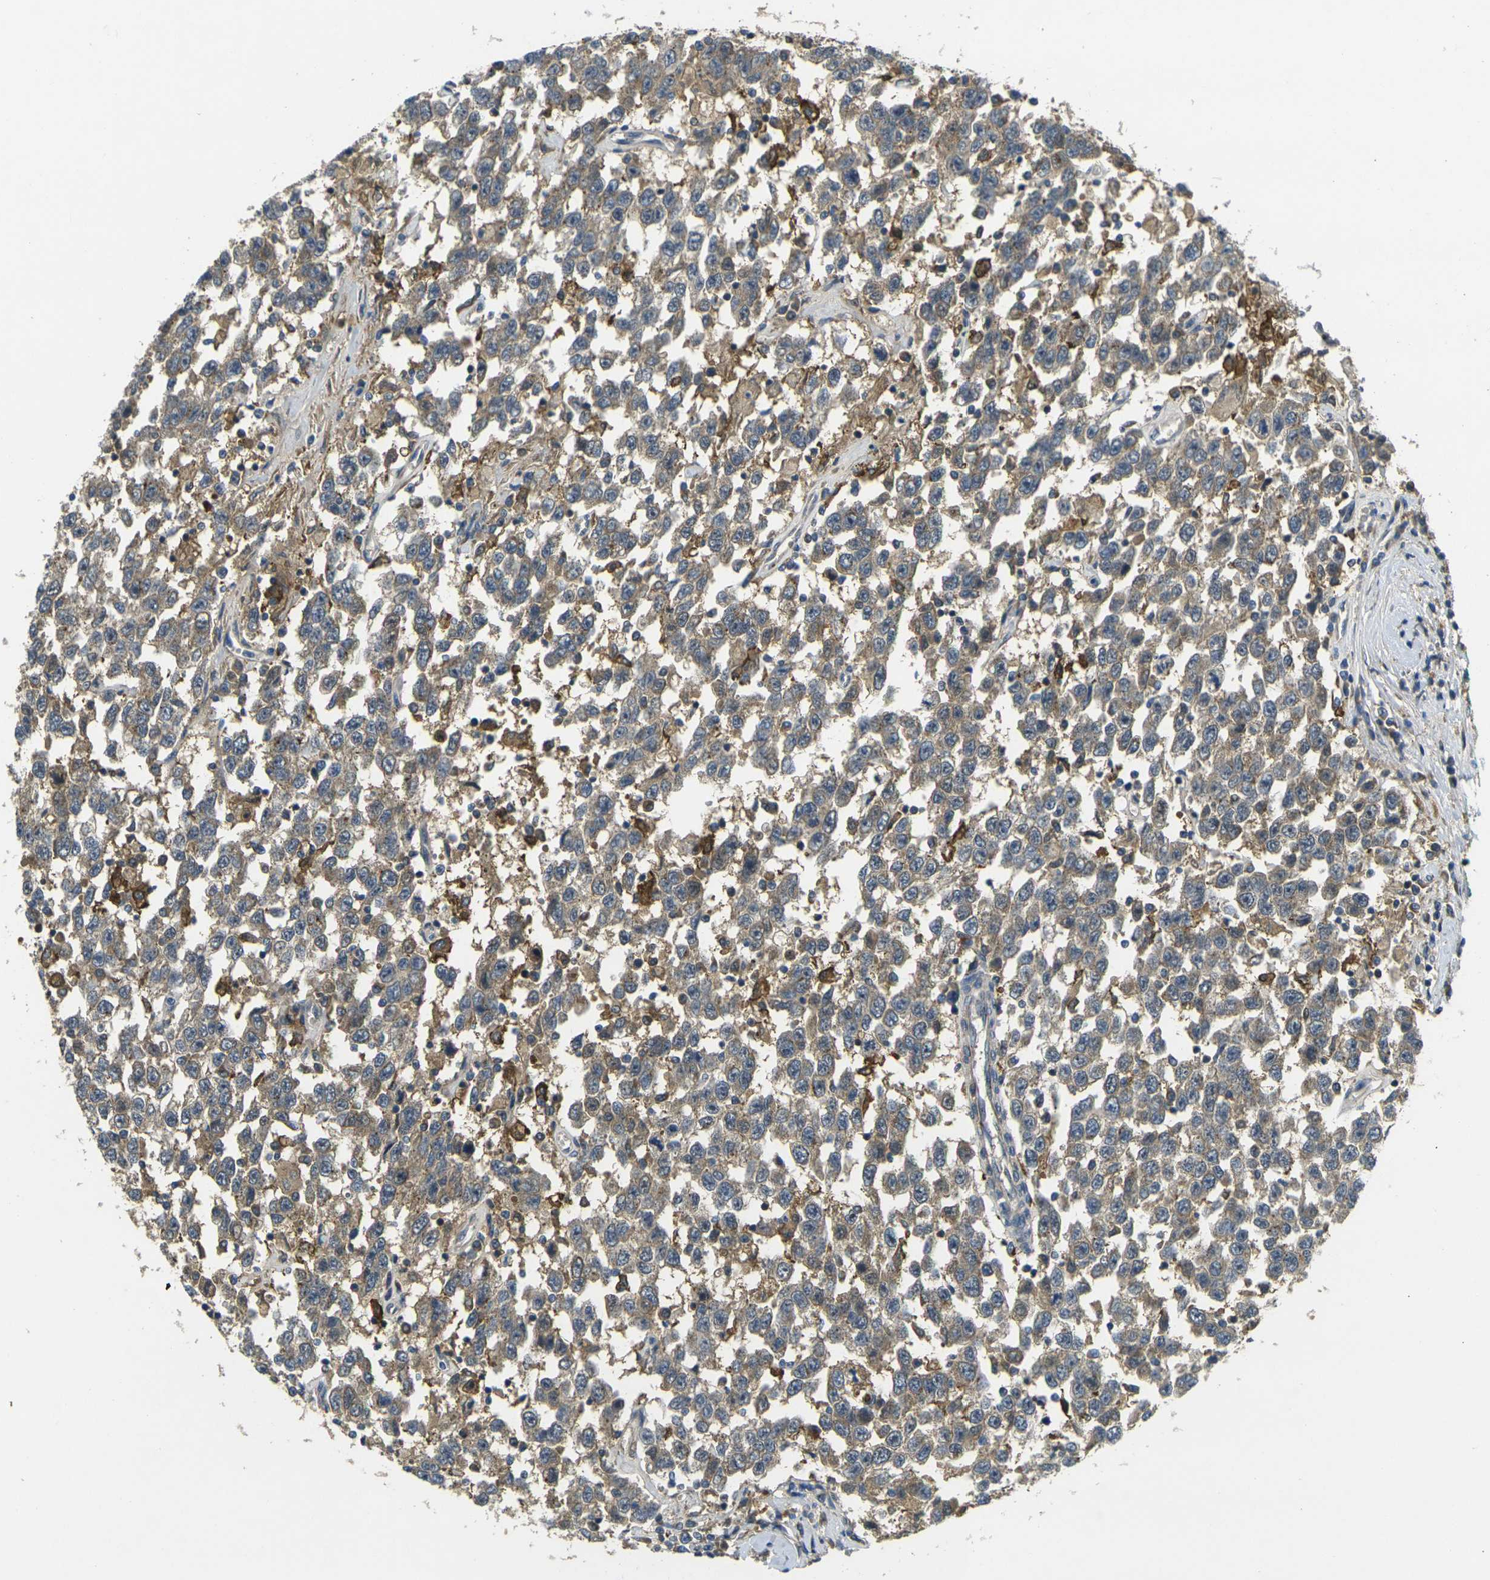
{"staining": {"intensity": "weak", "quantity": ">75%", "location": "cytoplasmic/membranous"}, "tissue": "testis cancer", "cell_type": "Tumor cells", "image_type": "cancer", "snomed": [{"axis": "morphology", "description": "Seminoma, NOS"}, {"axis": "topography", "description": "Testis"}], "caption": "Human seminoma (testis) stained for a protein (brown) displays weak cytoplasmic/membranous positive staining in about >75% of tumor cells.", "gene": "PIGL", "patient": {"sex": "male", "age": 41}}